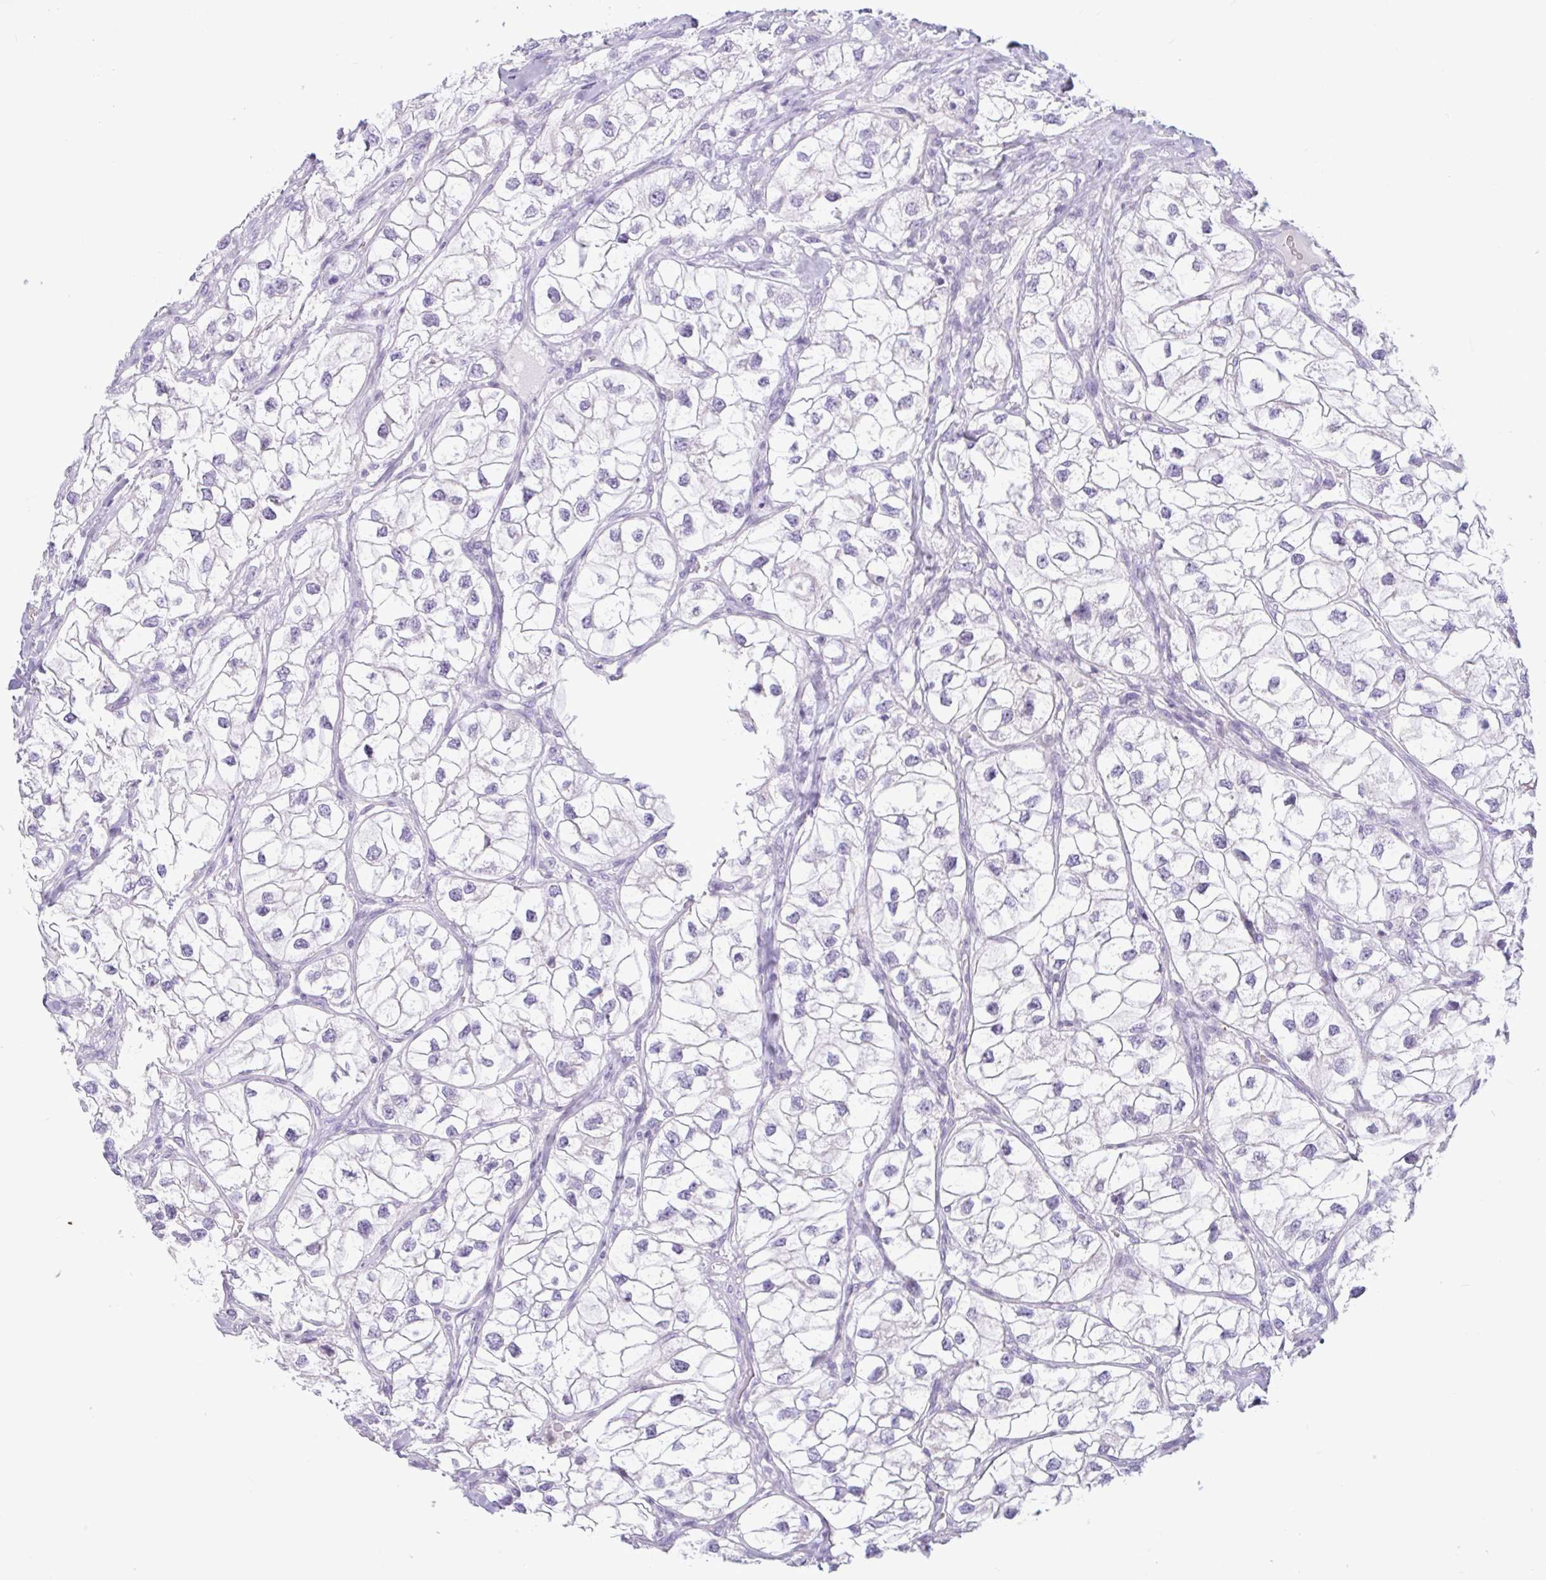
{"staining": {"intensity": "negative", "quantity": "none", "location": "none"}, "tissue": "renal cancer", "cell_type": "Tumor cells", "image_type": "cancer", "snomed": [{"axis": "morphology", "description": "Adenocarcinoma, NOS"}, {"axis": "topography", "description": "Kidney"}], "caption": "DAB (3,3'-diaminobenzidine) immunohistochemical staining of renal cancer shows no significant expression in tumor cells.", "gene": "CTSE", "patient": {"sex": "male", "age": 59}}